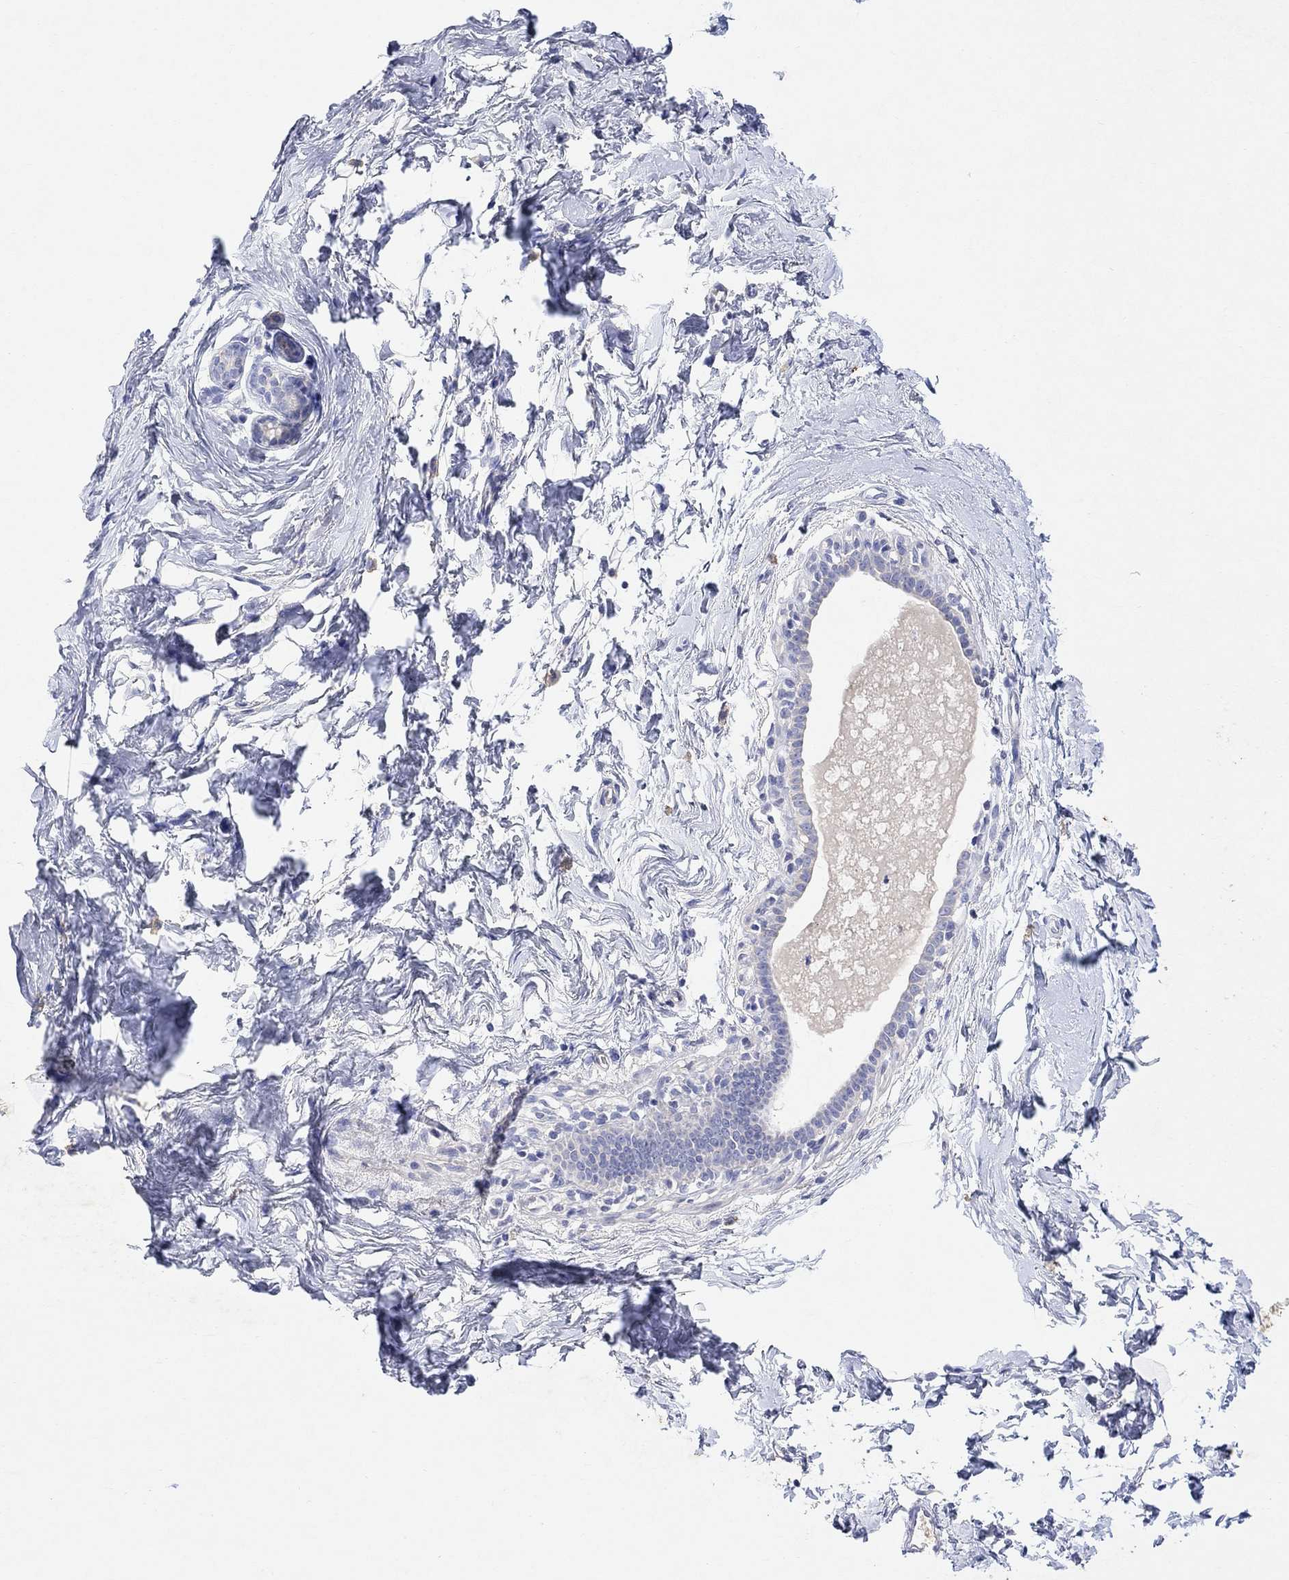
{"staining": {"intensity": "negative", "quantity": "none", "location": "none"}, "tissue": "breast", "cell_type": "Adipocytes", "image_type": "normal", "snomed": [{"axis": "morphology", "description": "Normal tissue, NOS"}, {"axis": "topography", "description": "Breast"}], "caption": "High power microscopy image of an IHC photomicrograph of normal breast, revealing no significant staining in adipocytes. Brightfield microscopy of IHC stained with DAB (3,3'-diaminobenzidine) (brown) and hematoxylin (blue), captured at high magnification.", "gene": "TYR", "patient": {"sex": "female", "age": 37}}